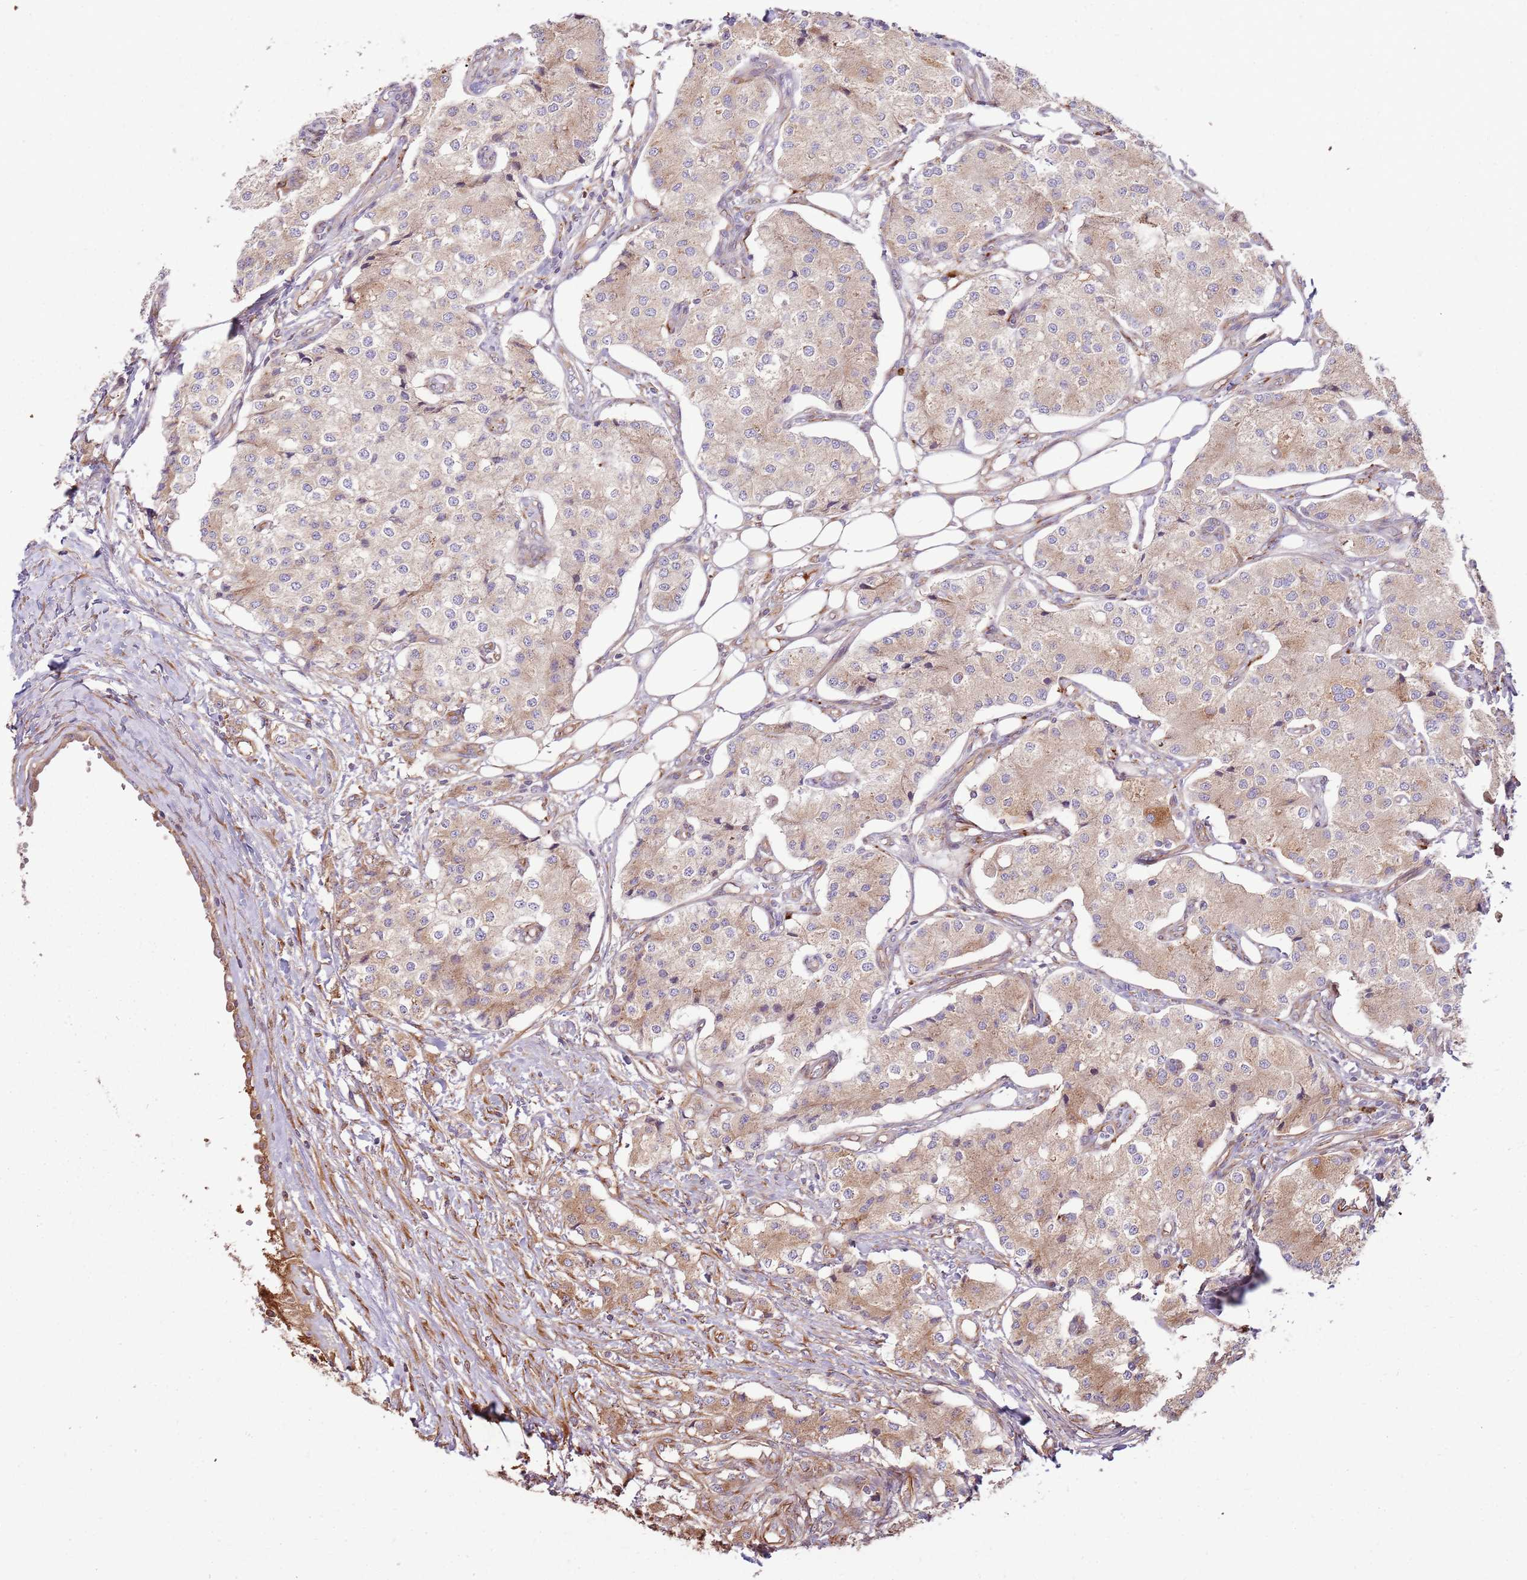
{"staining": {"intensity": "moderate", "quantity": ">75%", "location": "cytoplasmic/membranous"}, "tissue": "carcinoid", "cell_type": "Tumor cells", "image_type": "cancer", "snomed": [{"axis": "morphology", "description": "Carcinoid, malignant, NOS"}, {"axis": "topography", "description": "Colon"}], "caption": "IHC image of carcinoid (malignant) stained for a protein (brown), which demonstrates medium levels of moderate cytoplasmic/membranous expression in about >75% of tumor cells.", "gene": "EMC1", "patient": {"sex": "female", "age": 52}}